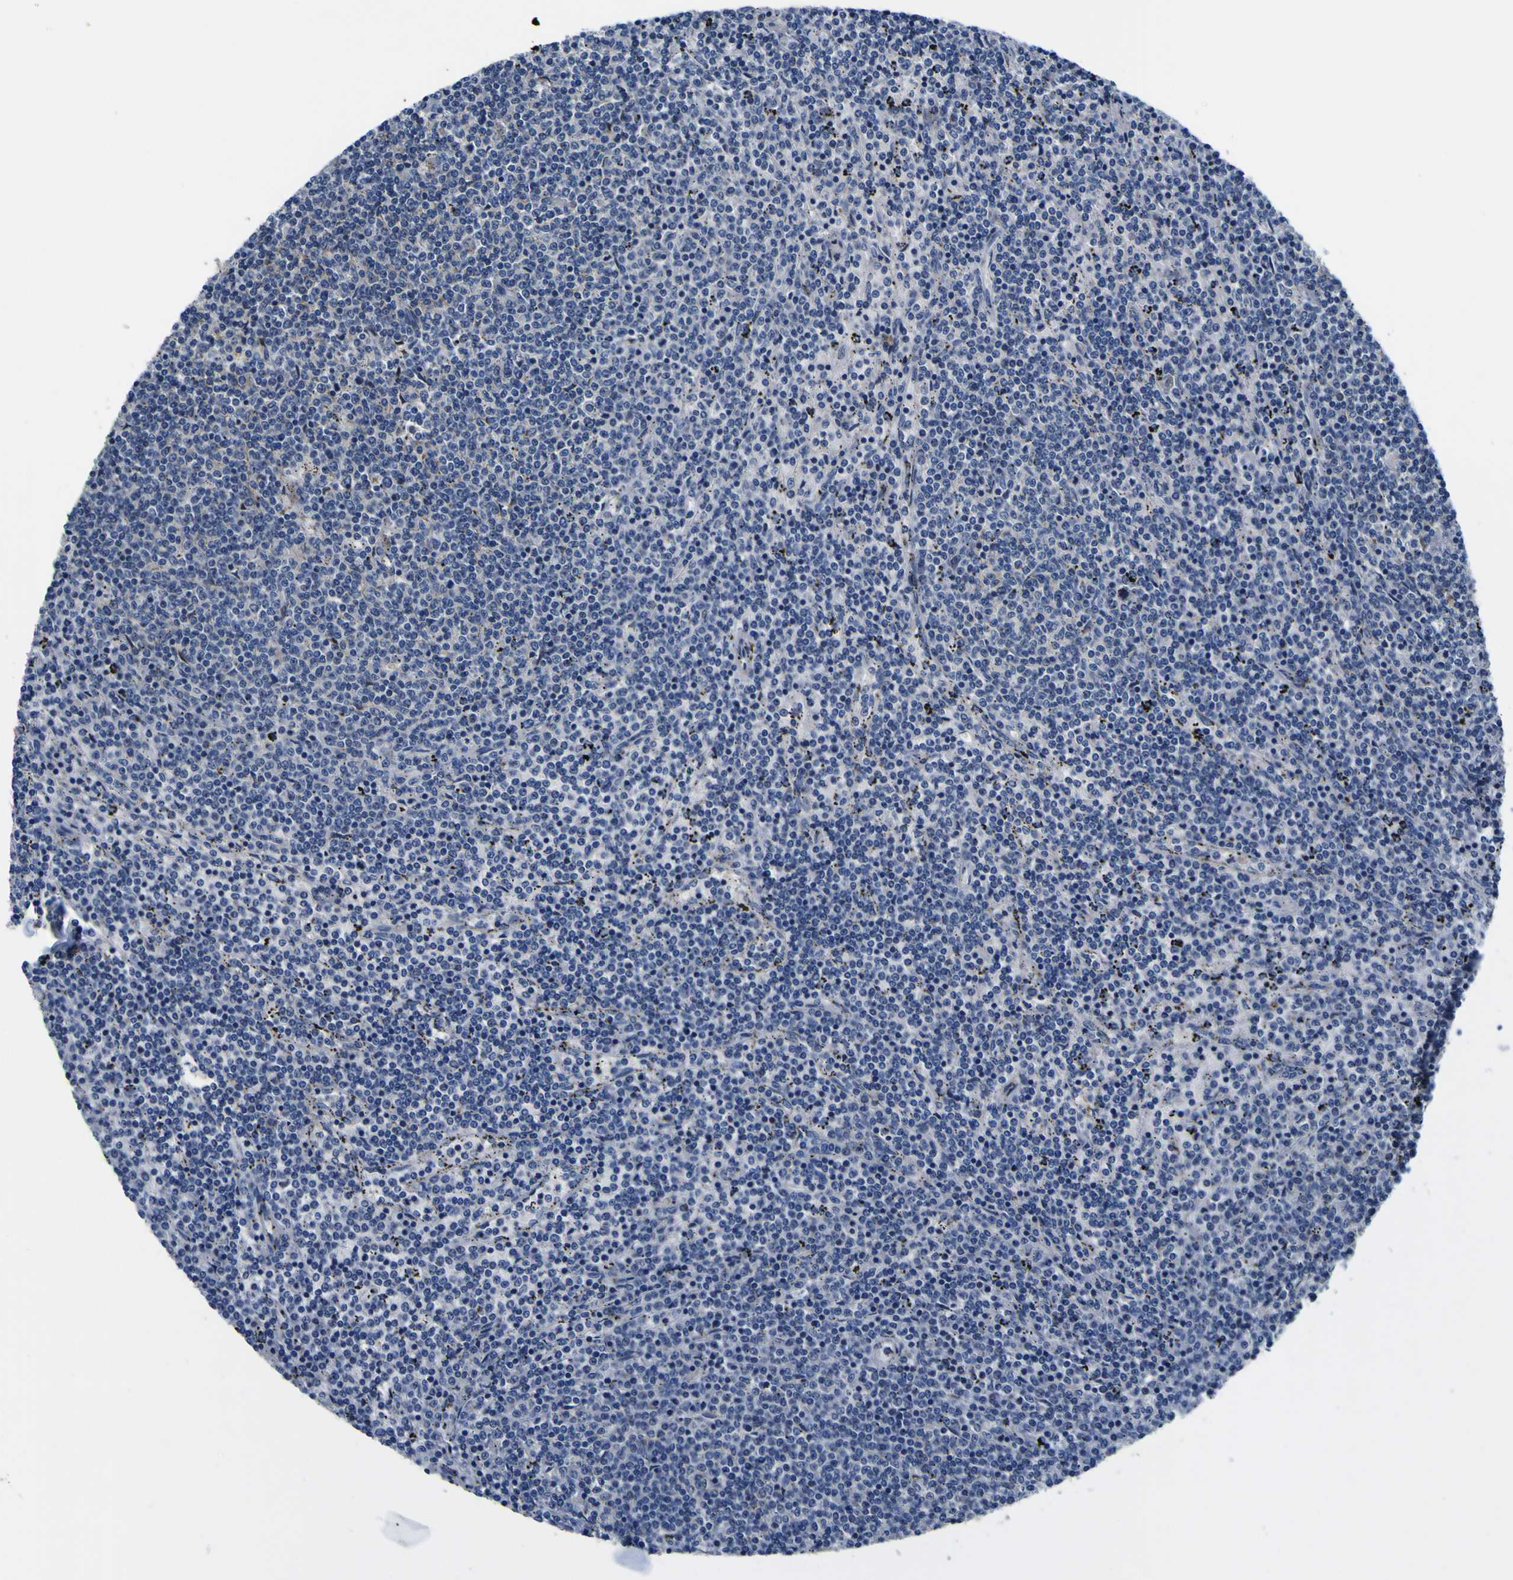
{"staining": {"intensity": "weak", "quantity": "<25%", "location": "cytoplasmic/membranous"}, "tissue": "lymphoma", "cell_type": "Tumor cells", "image_type": "cancer", "snomed": [{"axis": "morphology", "description": "Malignant lymphoma, non-Hodgkin's type, Low grade"}, {"axis": "topography", "description": "Spleen"}], "caption": "Tumor cells are negative for protein expression in human malignant lymphoma, non-Hodgkin's type (low-grade).", "gene": "AGAP3", "patient": {"sex": "female", "age": 50}}